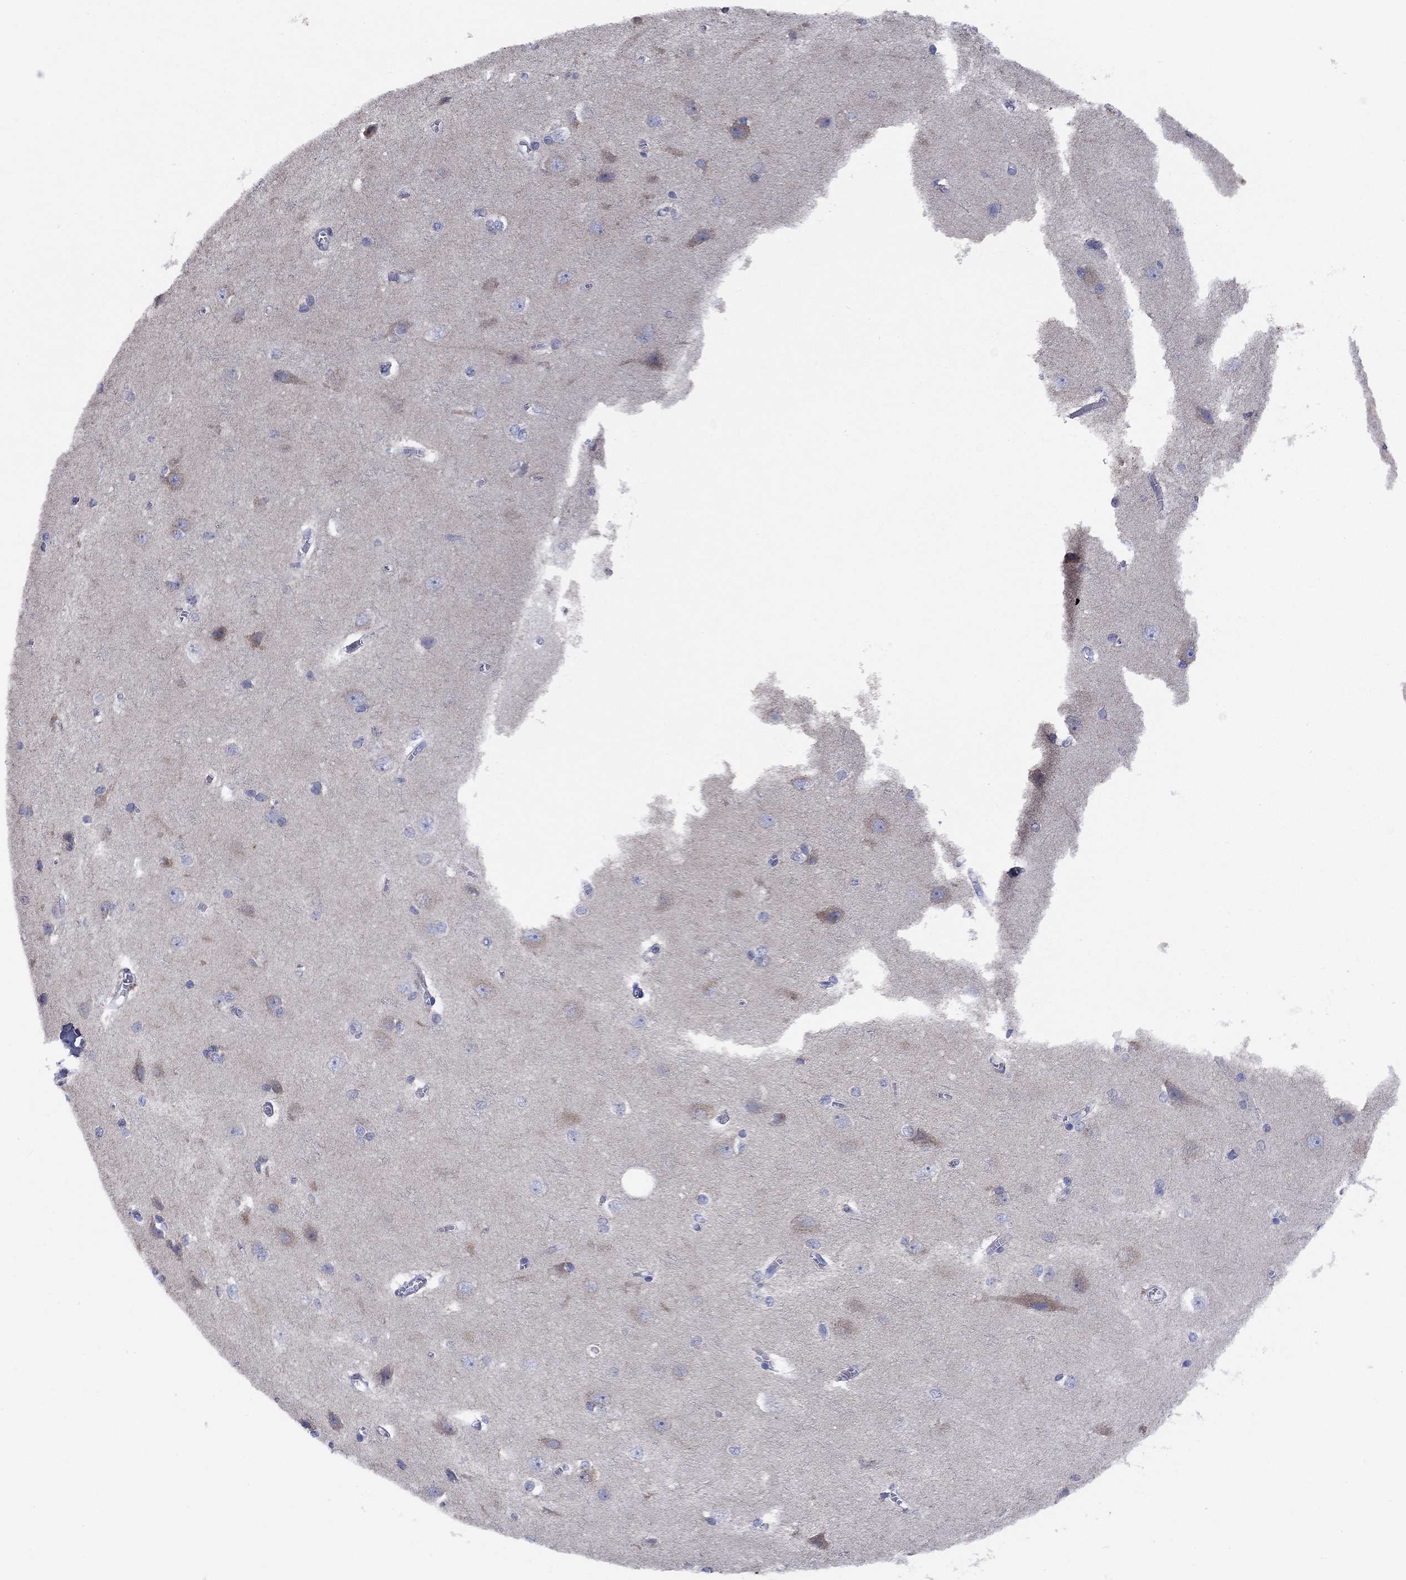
{"staining": {"intensity": "negative", "quantity": "none", "location": "none"}, "tissue": "cerebral cortex", "cell_type": "Endothelial cells", "image_type": "normal", "snomed": [{"axis": "morphology", "description": "Normal tissue, NOS"}, {"axis": "topography", "description": "Cerebral cortex"}], "caption": "DAB (3,3'-diaminobenzidine) immunohistochemical staining of normal cerebral cortex shows no significant expression in endothelial cells.", "gene": "CLVS1", "patient": {"sex": "male", "age": 37}}